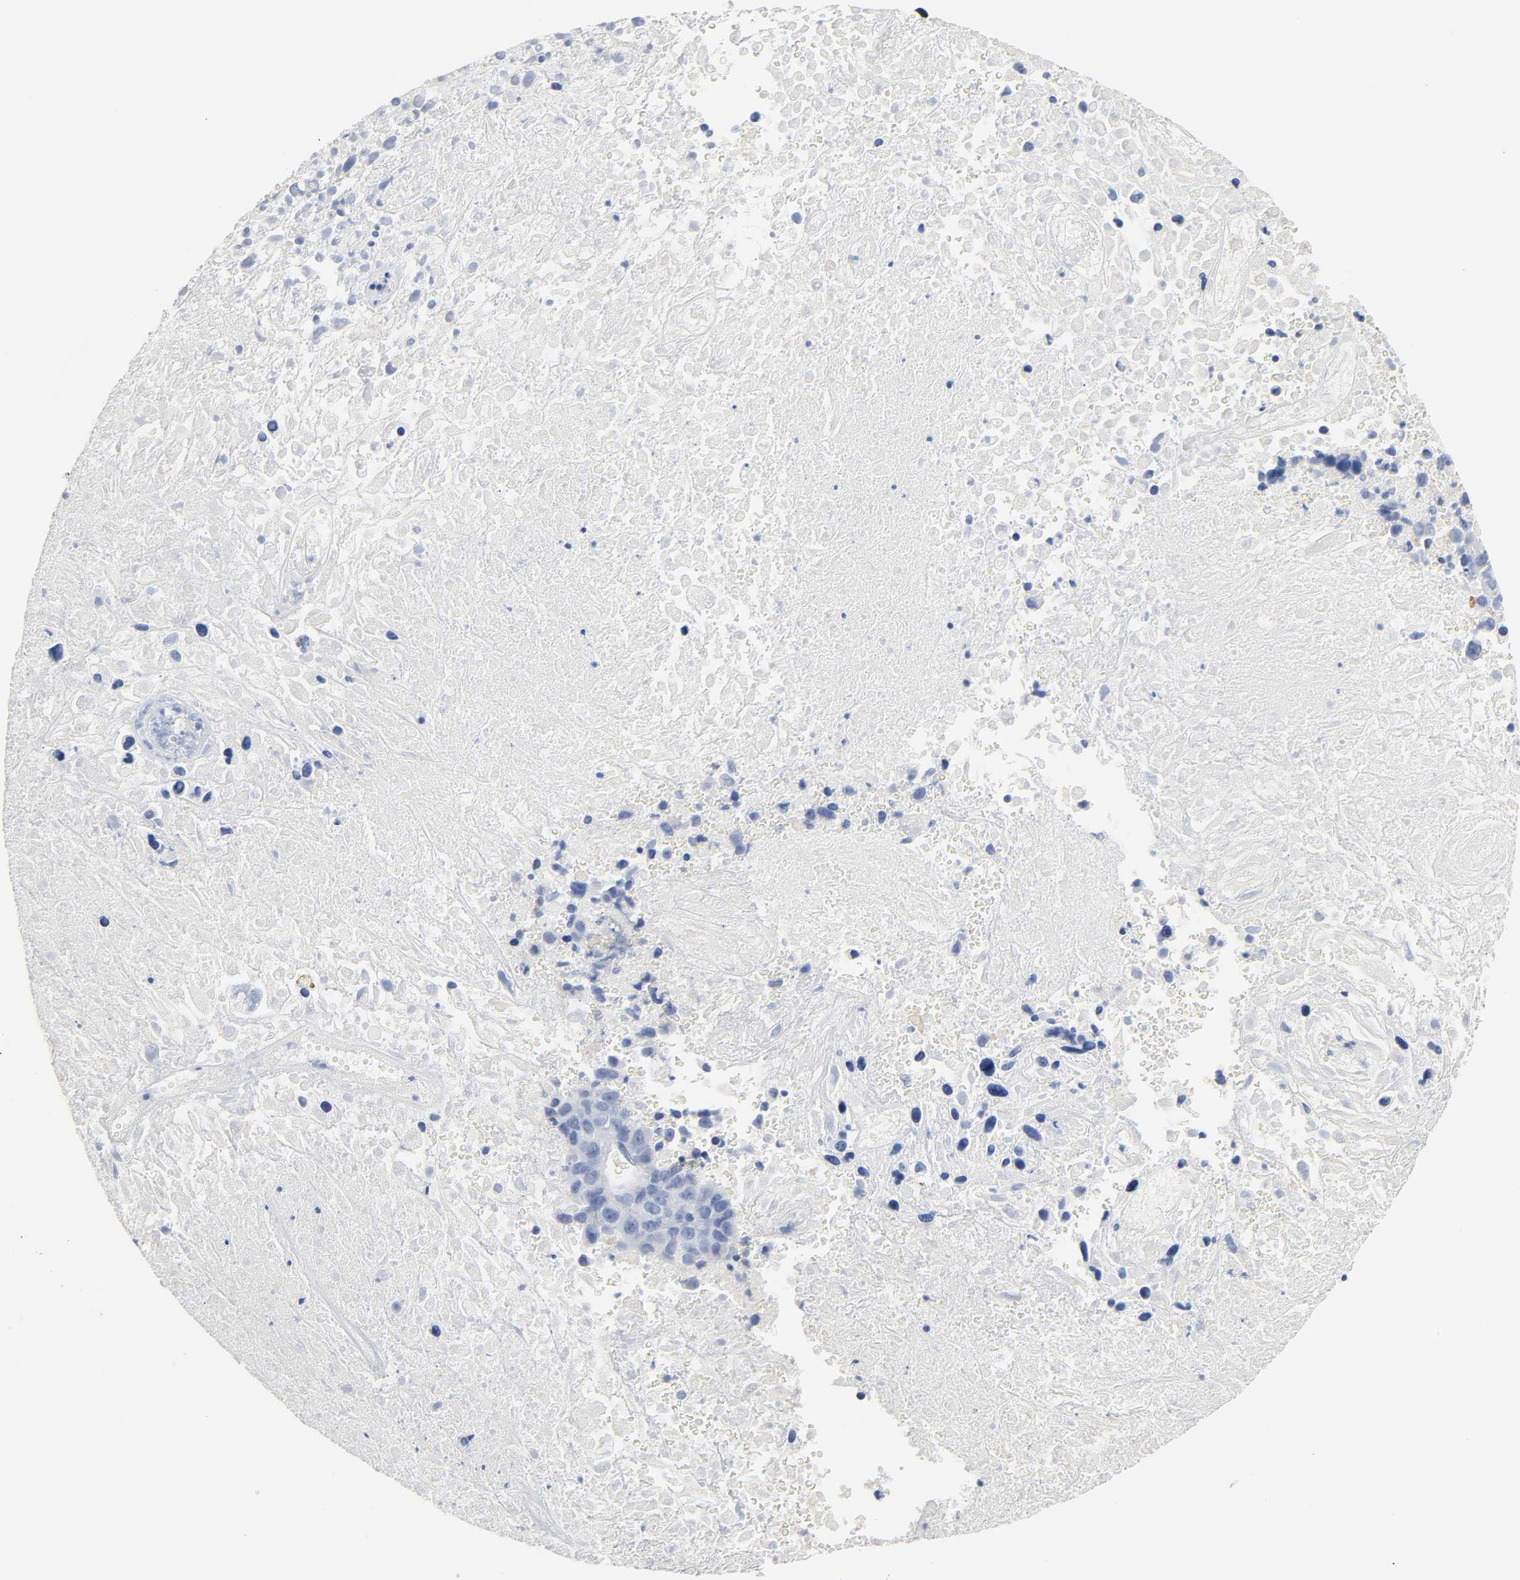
{"staining": {"intensity": "negative", "quantity": "none", "location": "none"}, "tissue": "melanoma", "cell_type": "Tumor cells", "image_type": "cancer", "snomed": [{"axis": "morphology", "description": "Malignant melanoma, Metastatic site"}, {"axis": "topography", "description": "Cerebral cortex"}], "caption": "Immunohistochemistry of malignant melanoma (metastatic site) reveals no positivity in tumor cells.", "gene": "ACP3", "patient": {"sex": "female", "age": 52}}